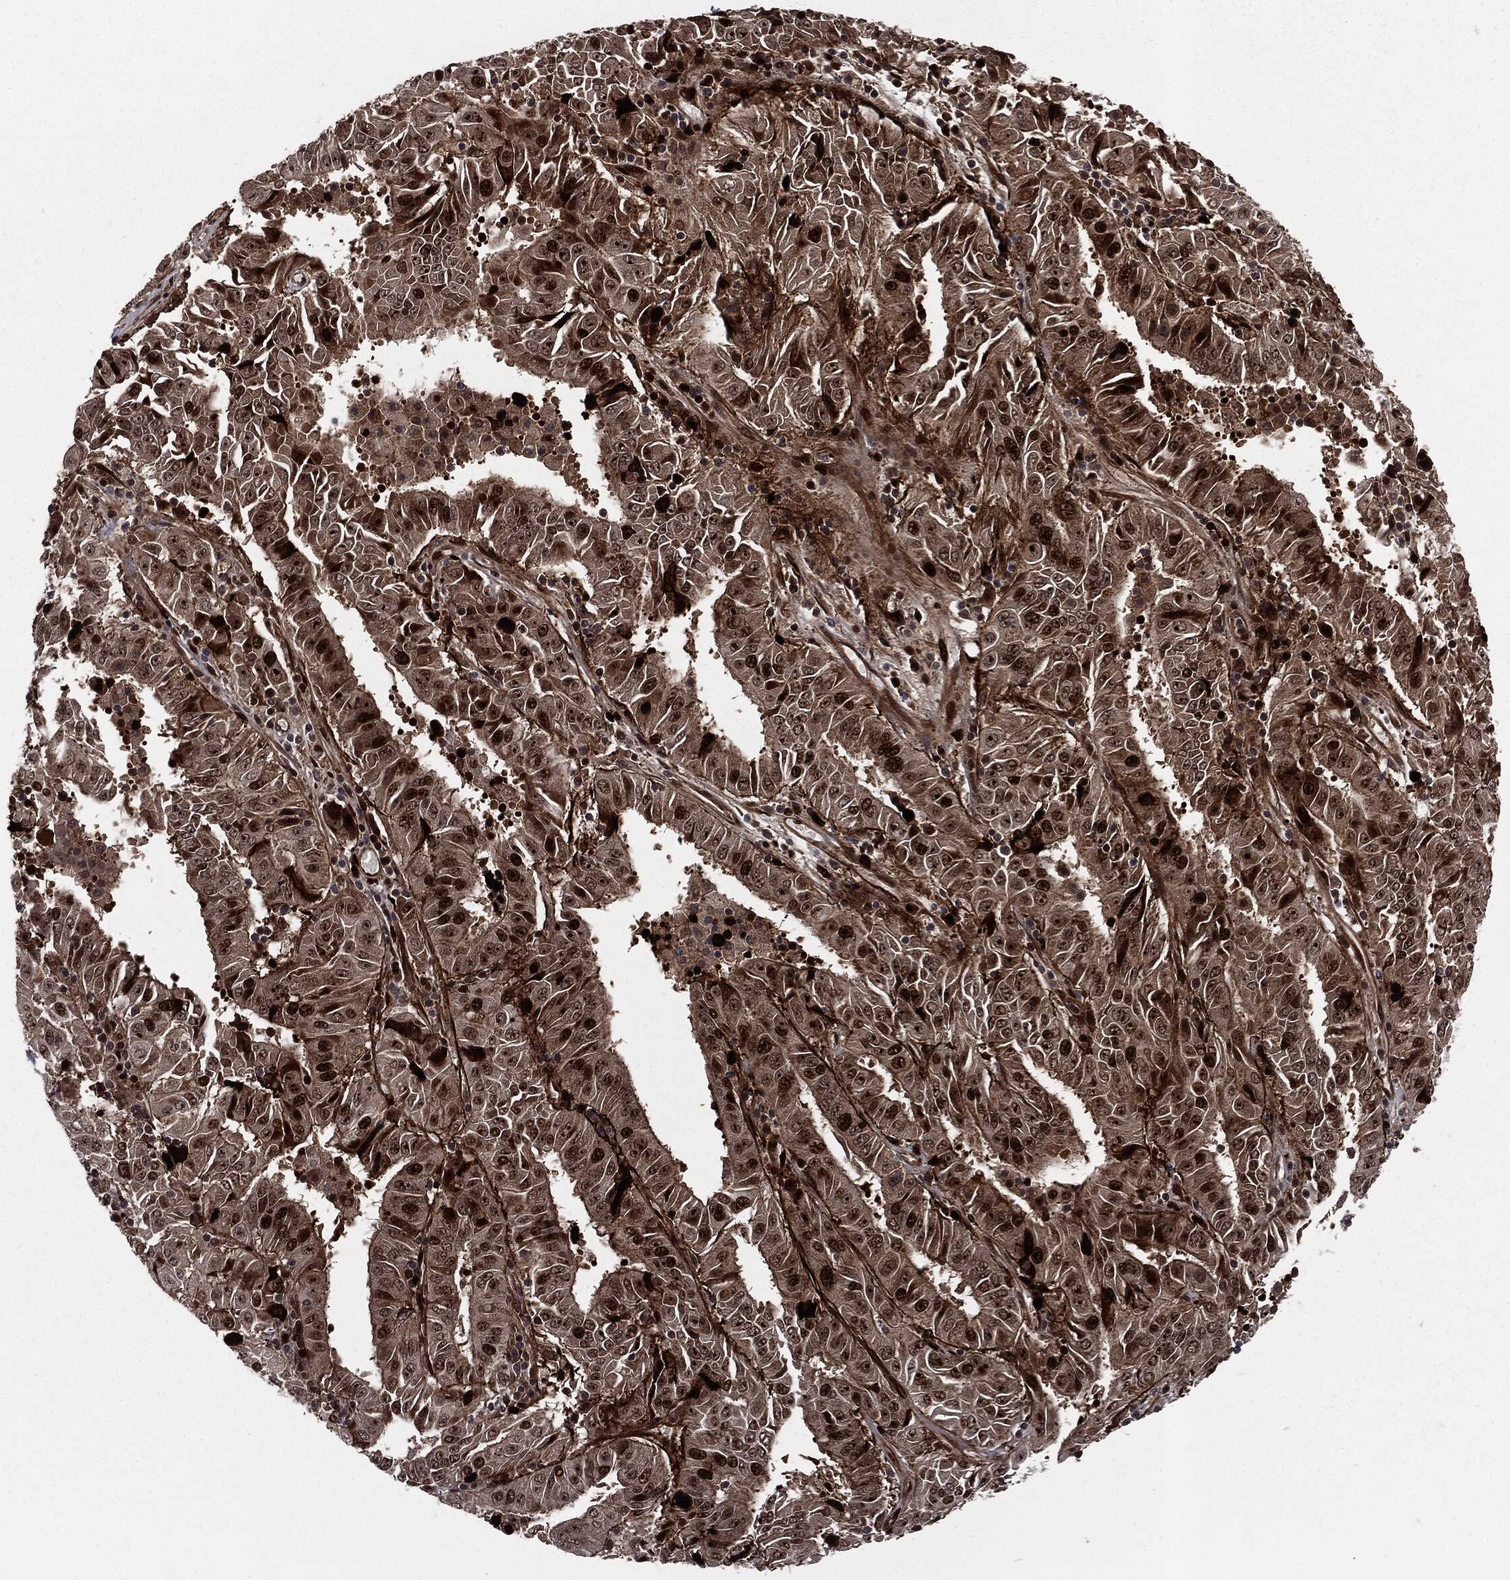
{"staining": {"intensity": "strong", "quantity": "<25%", "location": "nuclear"}, "tissue": "pancreatic cancer", "cell_type": "Tumor cells", "image_type": "cancer", "snomed": [{"axis": "morphology", "description": "Adenocarcinoma, NOS"}, {"axis": "topography", "description": "Pancreas"}], "caption": "The micrograph shows a brown stain indicating the presence of a protein in the nuclear of tumor cells in adenocarcinoma (pancreatic).", "gene": "SMAD4", "patient": {"sex": "male", "age": 63}}